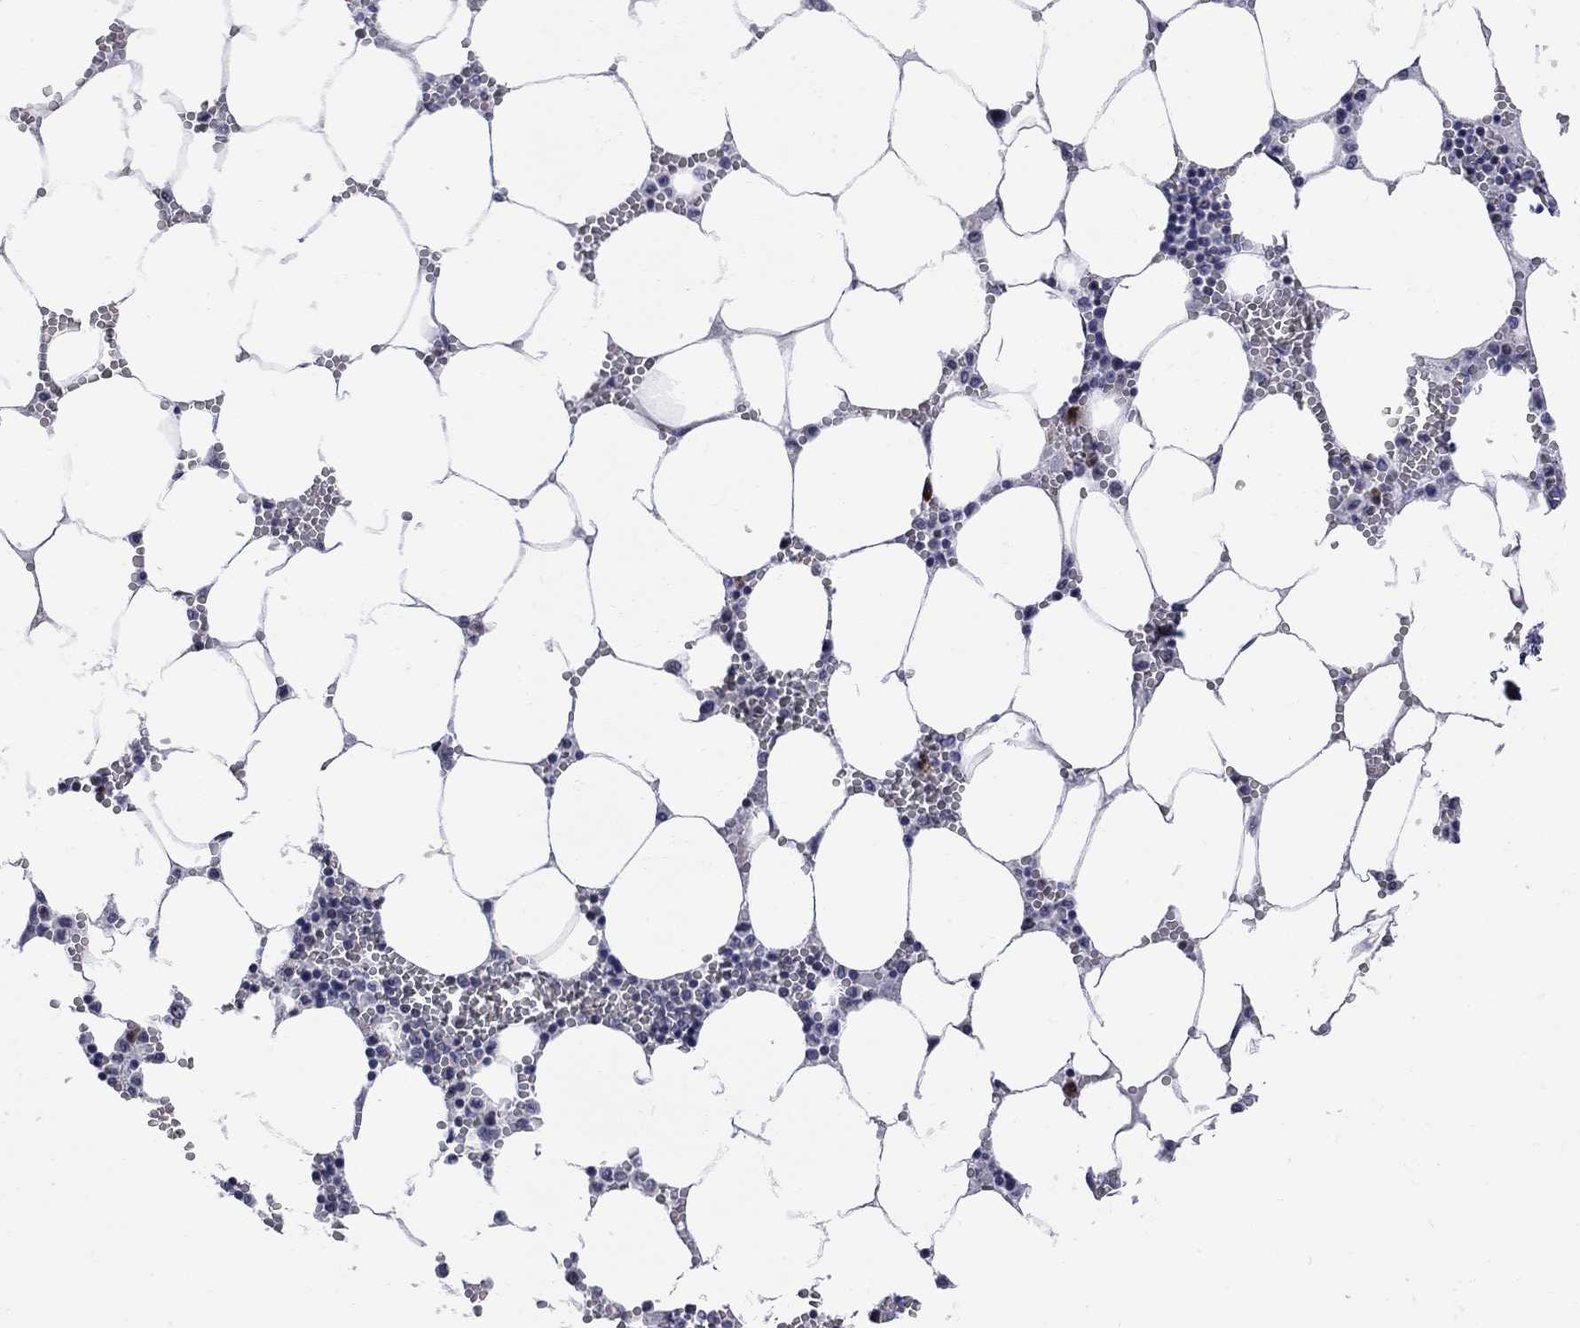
{"staining": {"intensity": "moderate", "quantity": "<25%", "location": "cytoplasmic/membranous,nuclear"}, "tissue": "bone marrow", "cell_type": "Hematopoietic cells", "image_type": "normal", "snomed": [{"axis": "morphology", "description": "Normal tissue, NOS"}, {"axis": "topography", "description": "Bone marrow"}], "caption": "Immunohistochemistry image of normal bone marrow: human bone marrow stained using immunohistochemistry reveals low levels of moderate protein expression localized specifically in the cytoplasmic/membranous,nuclear of hematopoietic cells, appearing as a cytoplasmic/membranous,nuclear brown color.", "gene": "DHX33", "patient": {"sex": "female", "age": 64}}